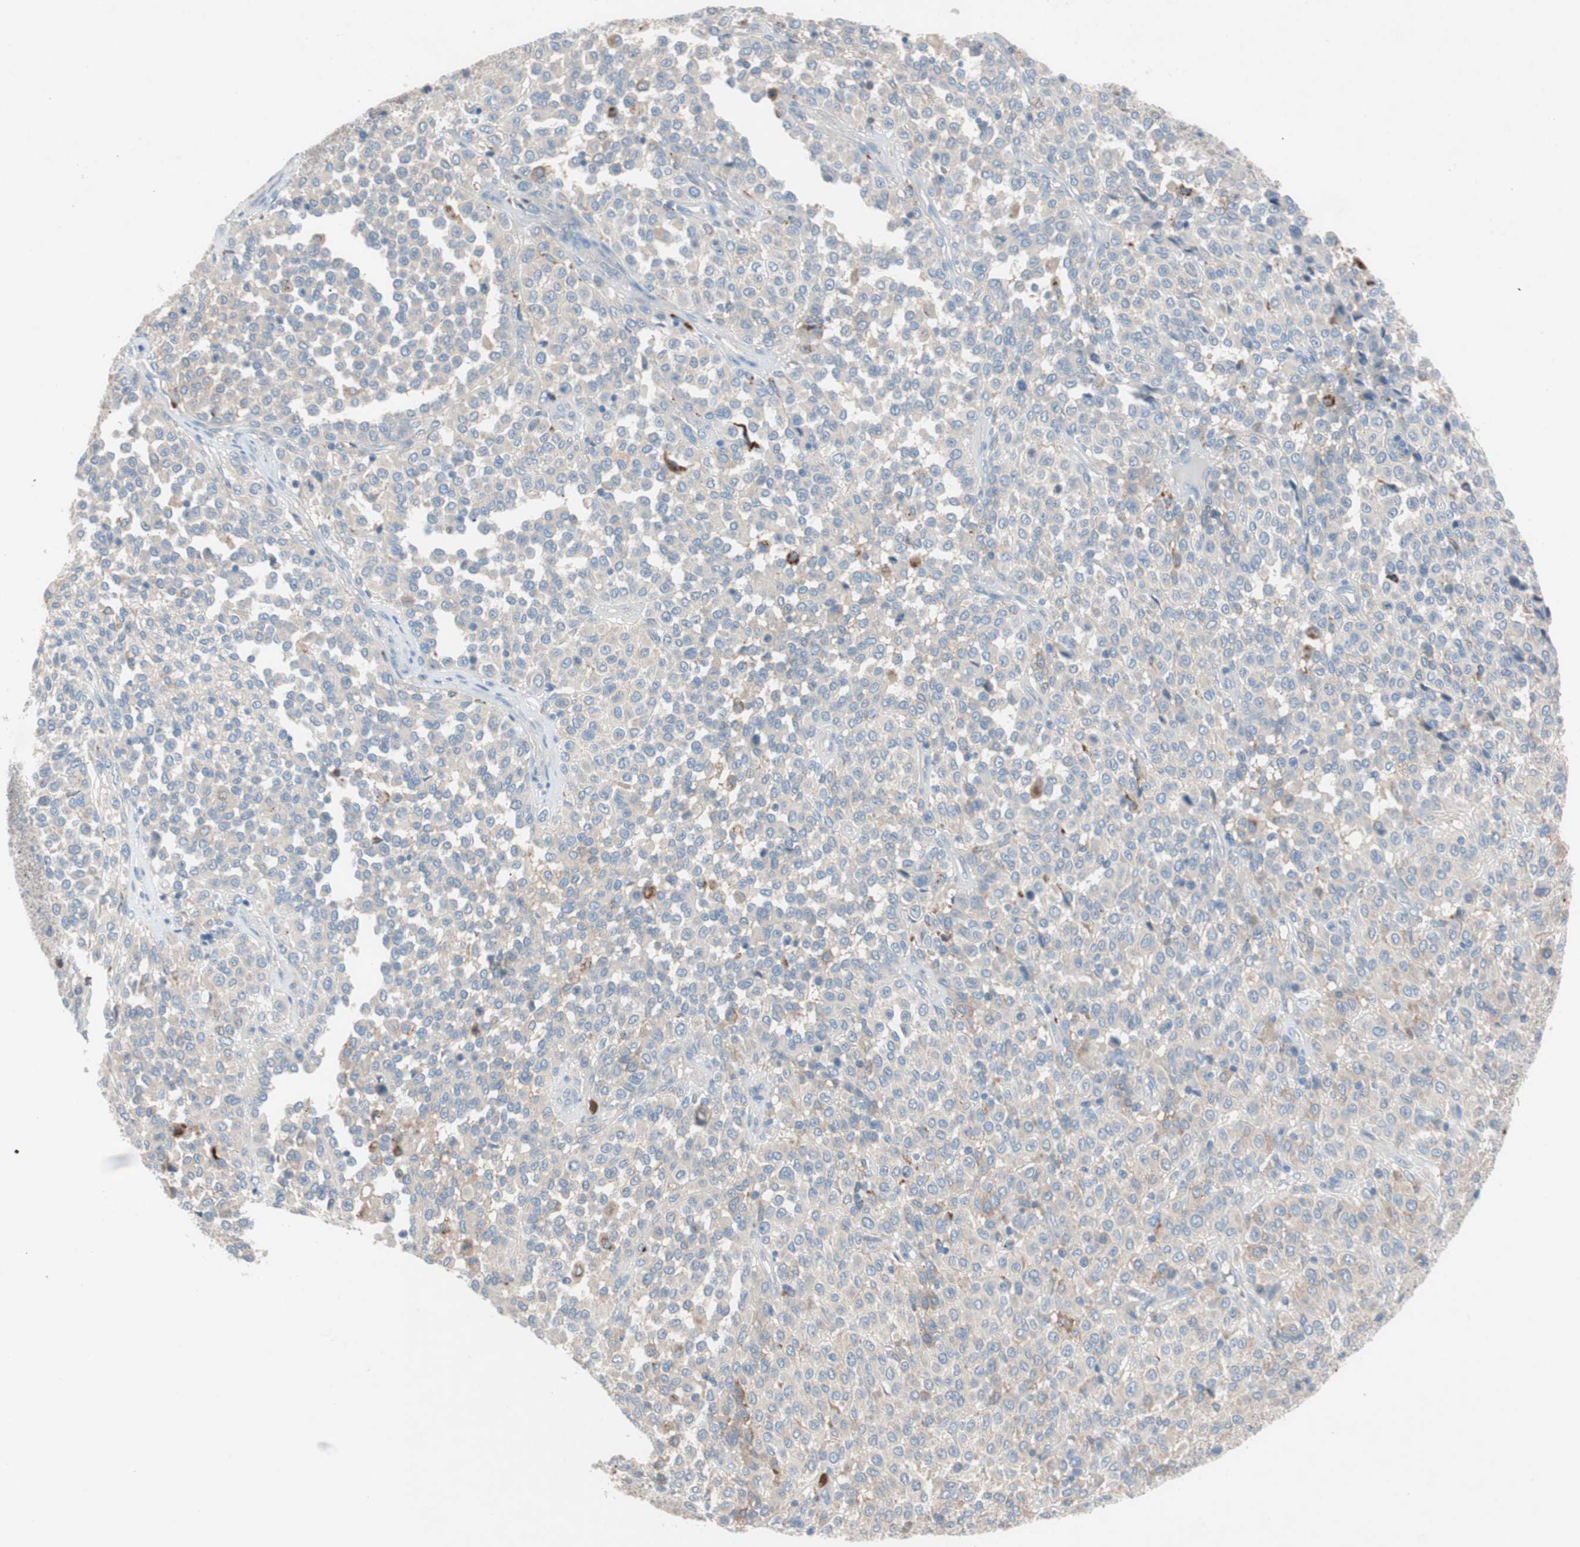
{"staining": {"intensity": "weak", "quantity": "25%-75%", "location": "cytoplasmic/membranous"}, "tissue": "melanoma", "cell_type": "Tumor cells", "image_type": "cancer", "snomed": [{"axis": "morphology", "description": "Malignant melanoma, Metastatic site"}, {"axis": "topography", "description": "Pancreas"}], "caption": "IHC histopathology image of neoplastic tissue: melanoma stained using immunohistochemistry exhibits low levels of weak protein expression localized specifically in the cytoplasmic/membranous of tumor cells, appearing as a cytoplasmic/membranous brown color.", "gene": "CLEC4D", "patient": {"sex": "female", "age": 30}}